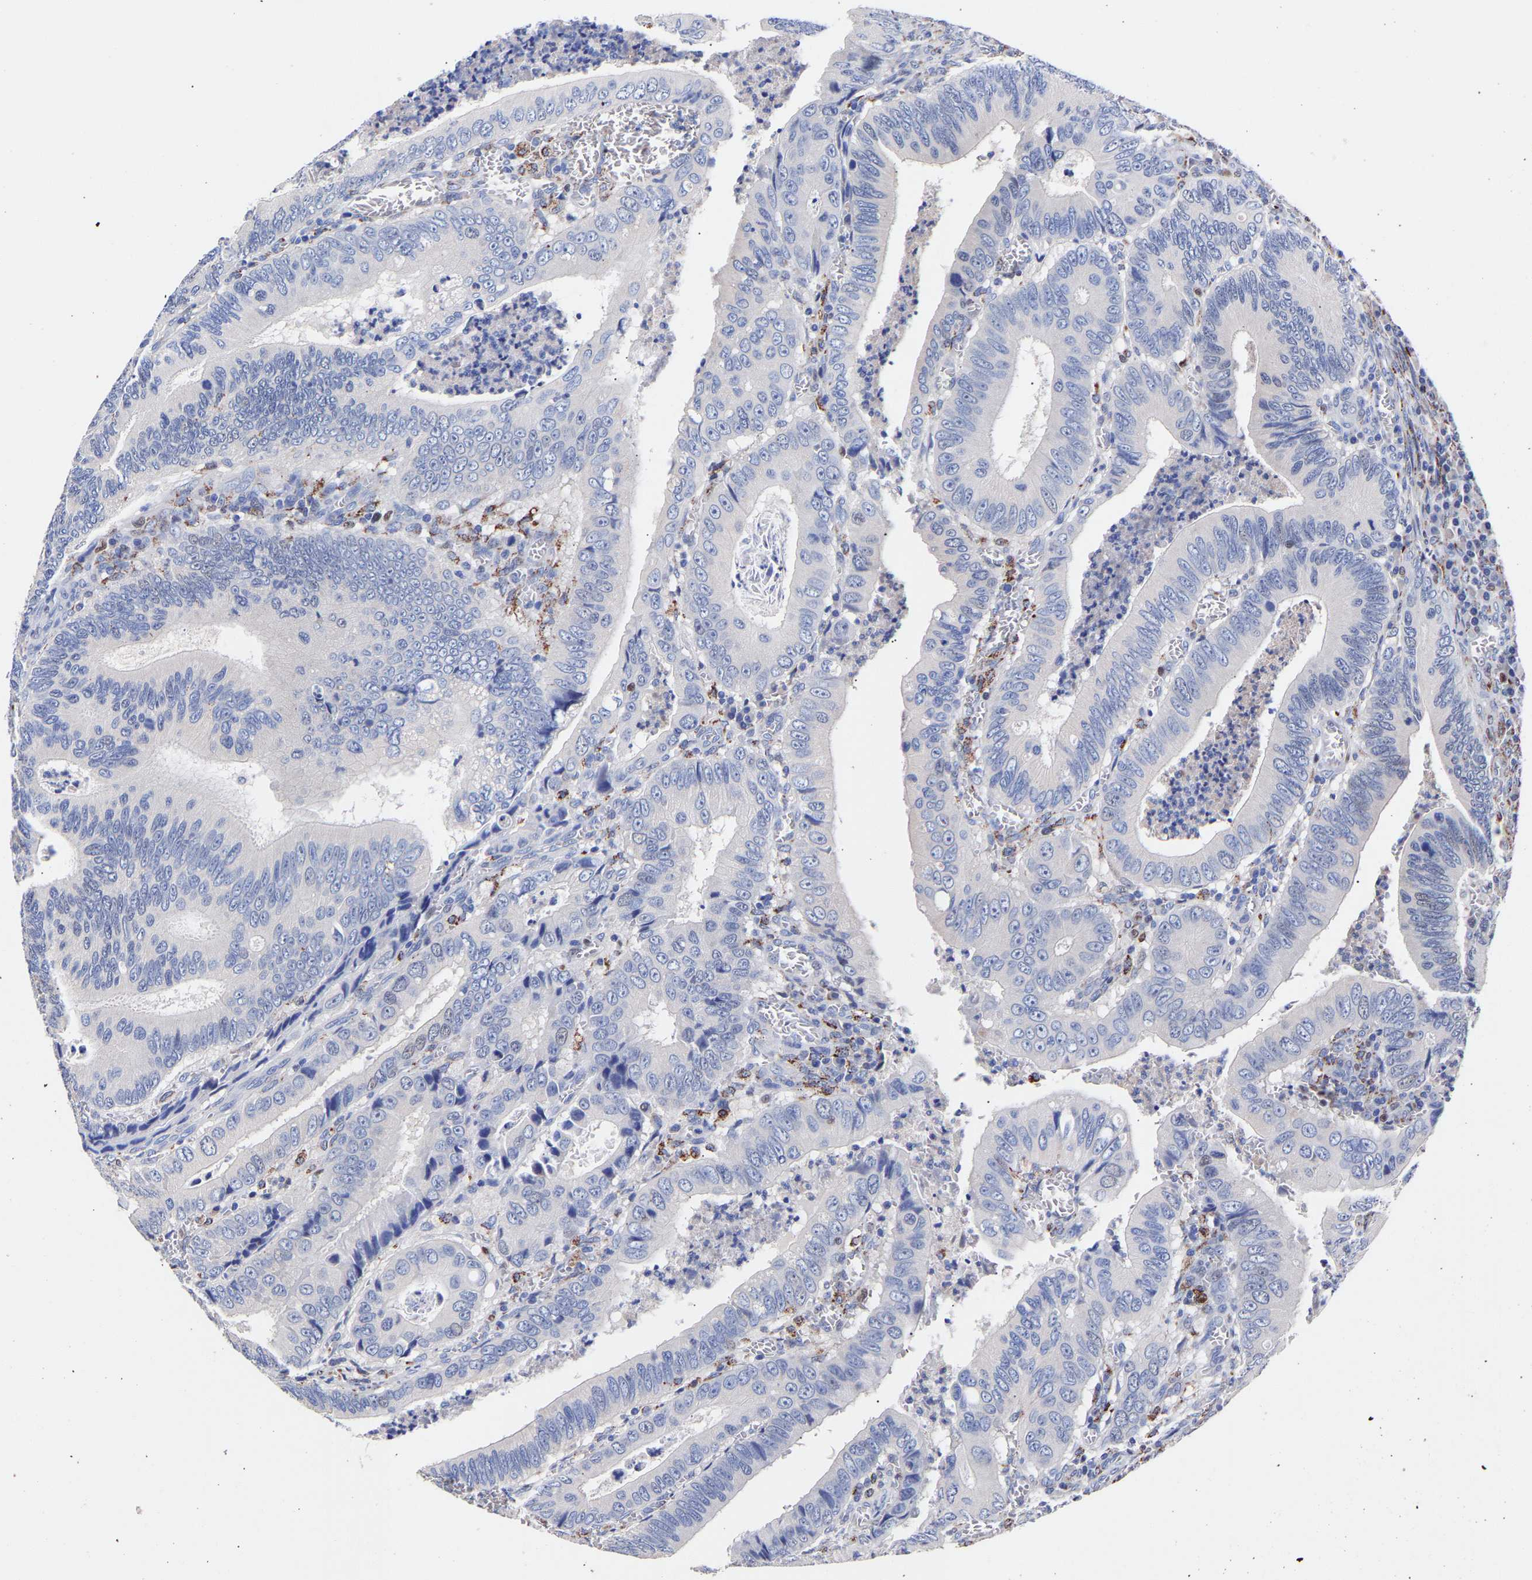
{"staining": {"intensity": "negative", "quantity": "none", "location": "none"}, "tissue": "colorectal cancer", "cell_type": "Tumor cells", "image_type": "cancer", "snomed": [{"axis": "morphology", "description": "Inflammation, NOS"}, {"axis": "morphology", "description": "Adenocarcinoma, NOS"}, {"axis": "topography", "description": "Colon"}], "caption": "This photomicrograph is of adenocarcinoma (colorectal) stained with immunohistochemistry to label a protein in brown with the nuclei are counter-stained blue. There is no positivity in tumor cells. (DAB immunohistochemistry visualized using brightfield microscopy, high magnification).", "gene": "SEM1", "patient": {"sex": "male", "age": 72}}